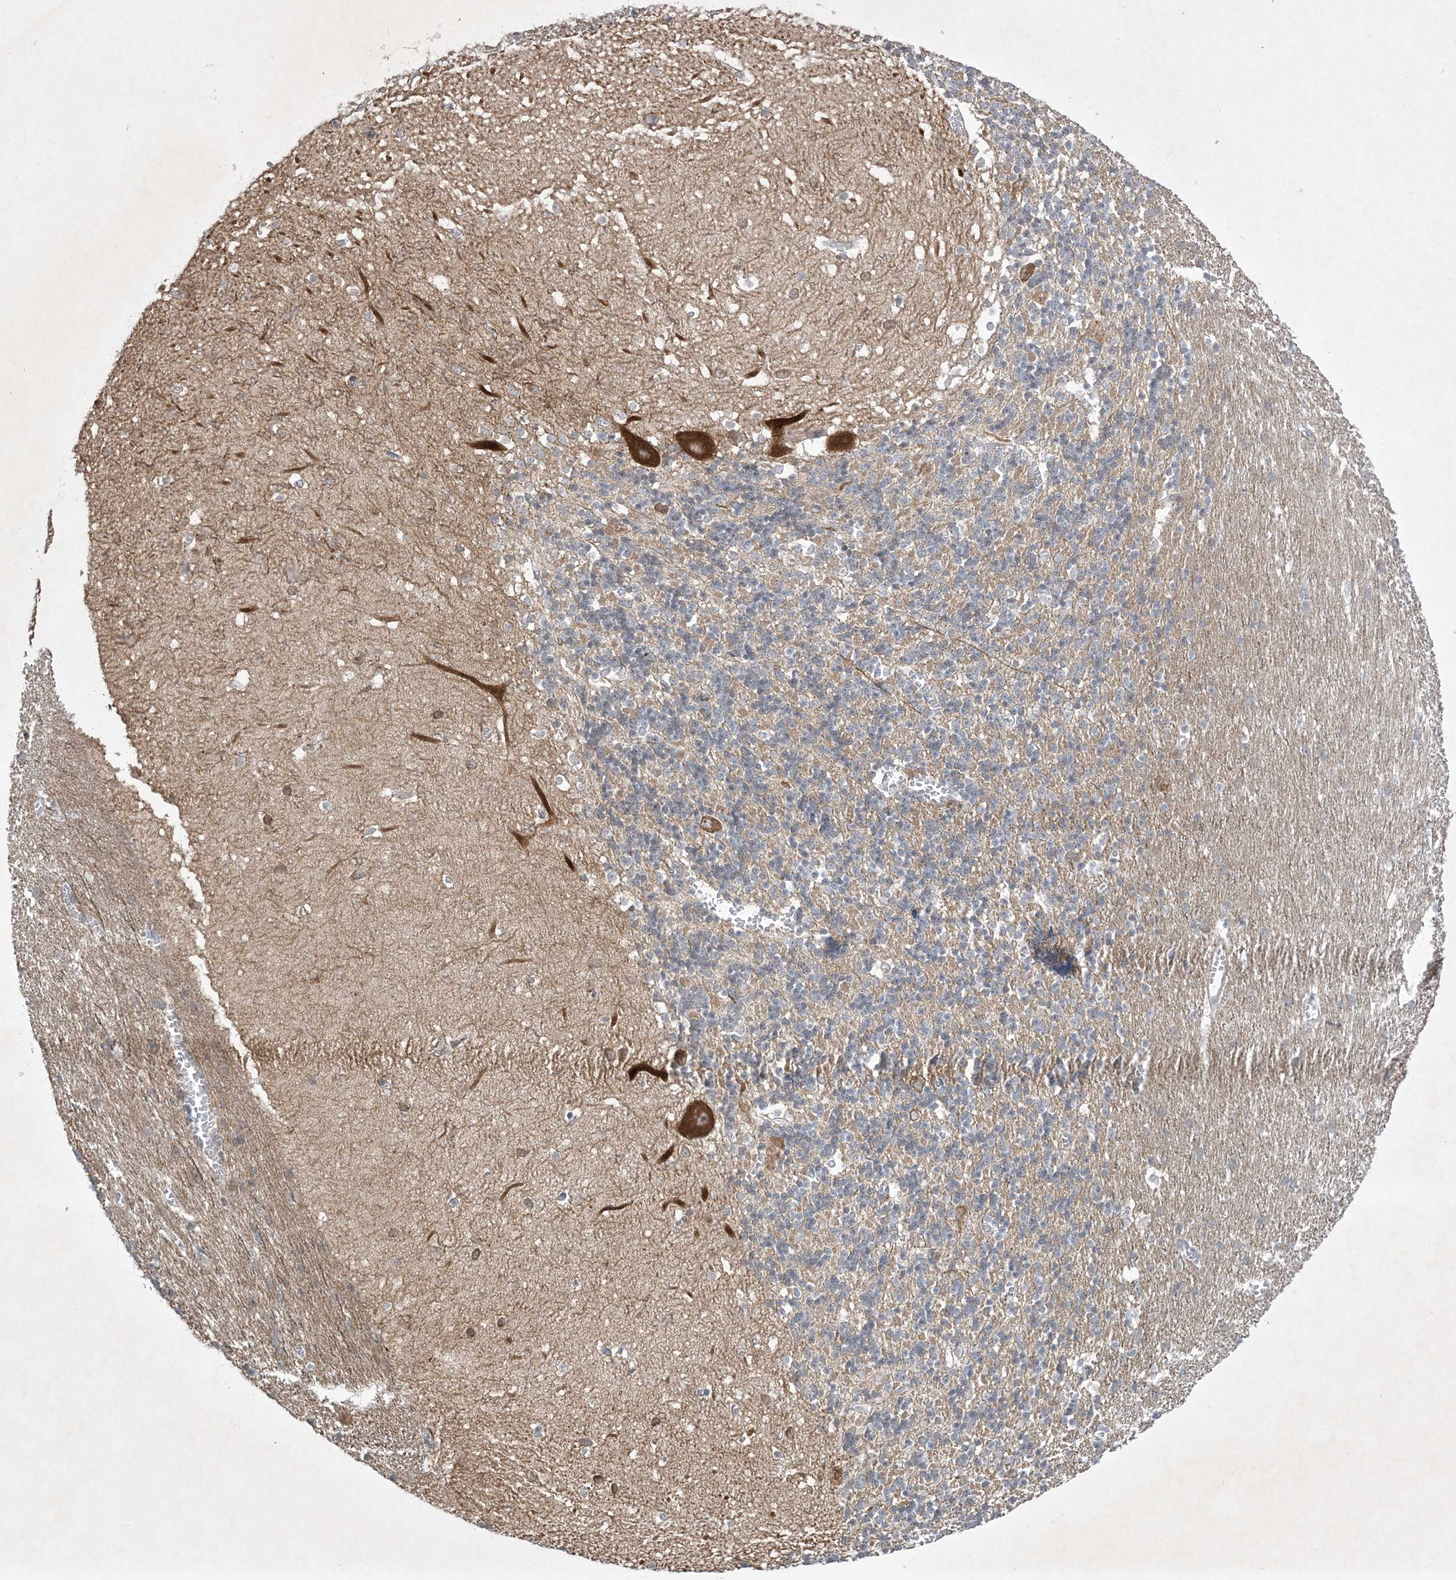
{"staining": {"intensity": "moderate", "quantity": ">75%", "location": "cytoplasmic/membranous"}, "tissue": "cerebellum", "cell_type": "Cells in granular layer", "image_type": "normal", "snomed": [{"axis": "morphology", "description": "Normal tissue, NOS"}, {"axis": "topography", "description": "Cerebellum"}], "caption": "This photomicrograph displays immunohistochemistry (IHC) staining of benign cerebellum, with medium moderate cytoplasmic/membranous expression in approximately >75% of cells in granular layer.", "gene": "SOGA3", "patient": {"sex": "male", "age": 37}}